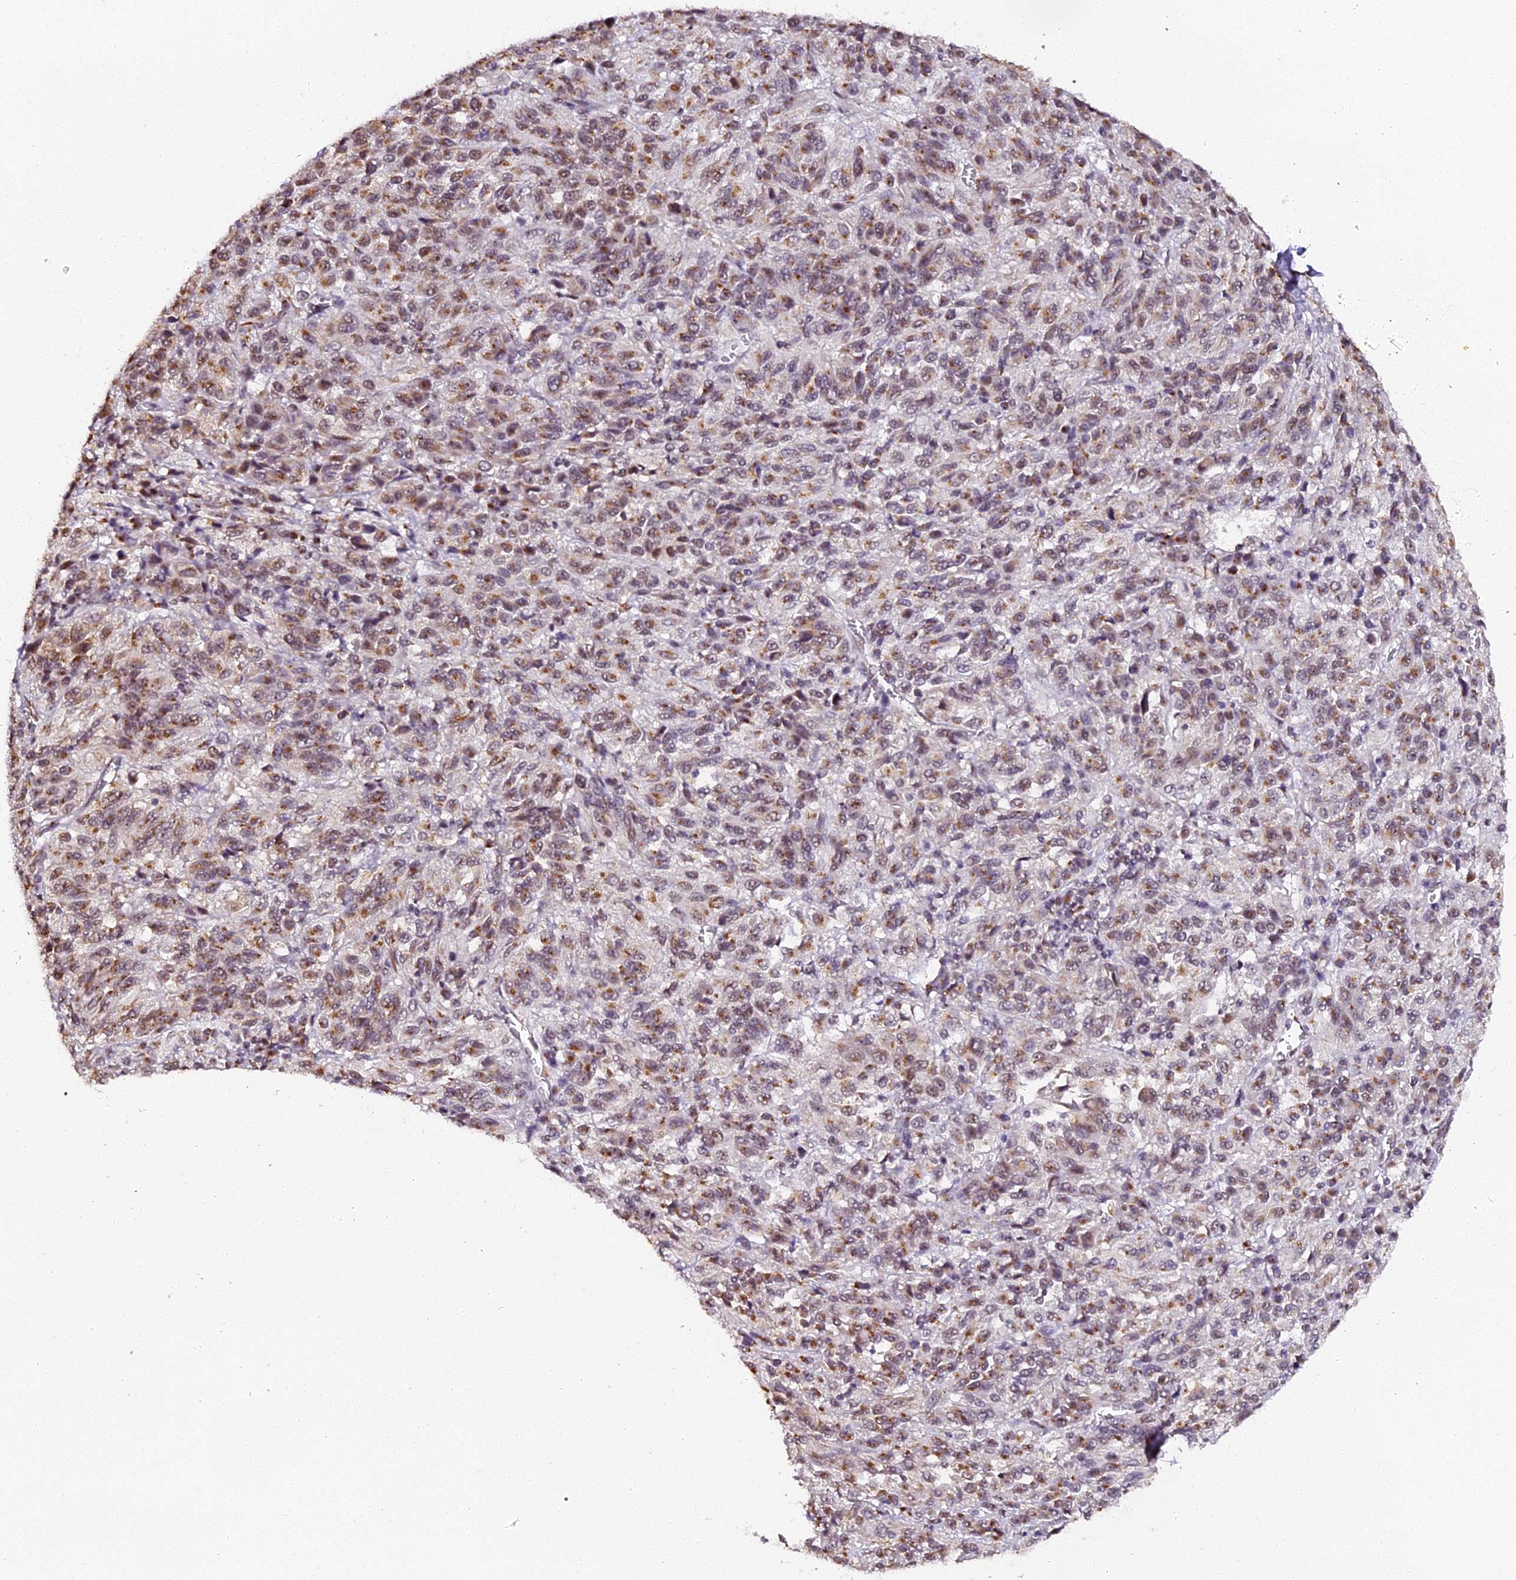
{"staining": {"intensity": "moderate", "quantity": "<25%", "location": "cytoplasmic/membranous"}, "tissue": "melanoma", "cell_type": "Tumor cells", "image_type": "cancer", "snomed": [{"axis": "morphology", "description": "Malignant melanoma, Metastatic site"}, {"axis": "topography", "description": "Lung"}], "caption": "Immunohistochemistry (IHC) photomicrograph of human melanoma stained for a protein (brown), which shows low levels of moderate cytoplasmic/membranous staining in about <25% of tumor cells.", "gene": "NCBP1", "patient": {"sex": "male", "age": 64}}